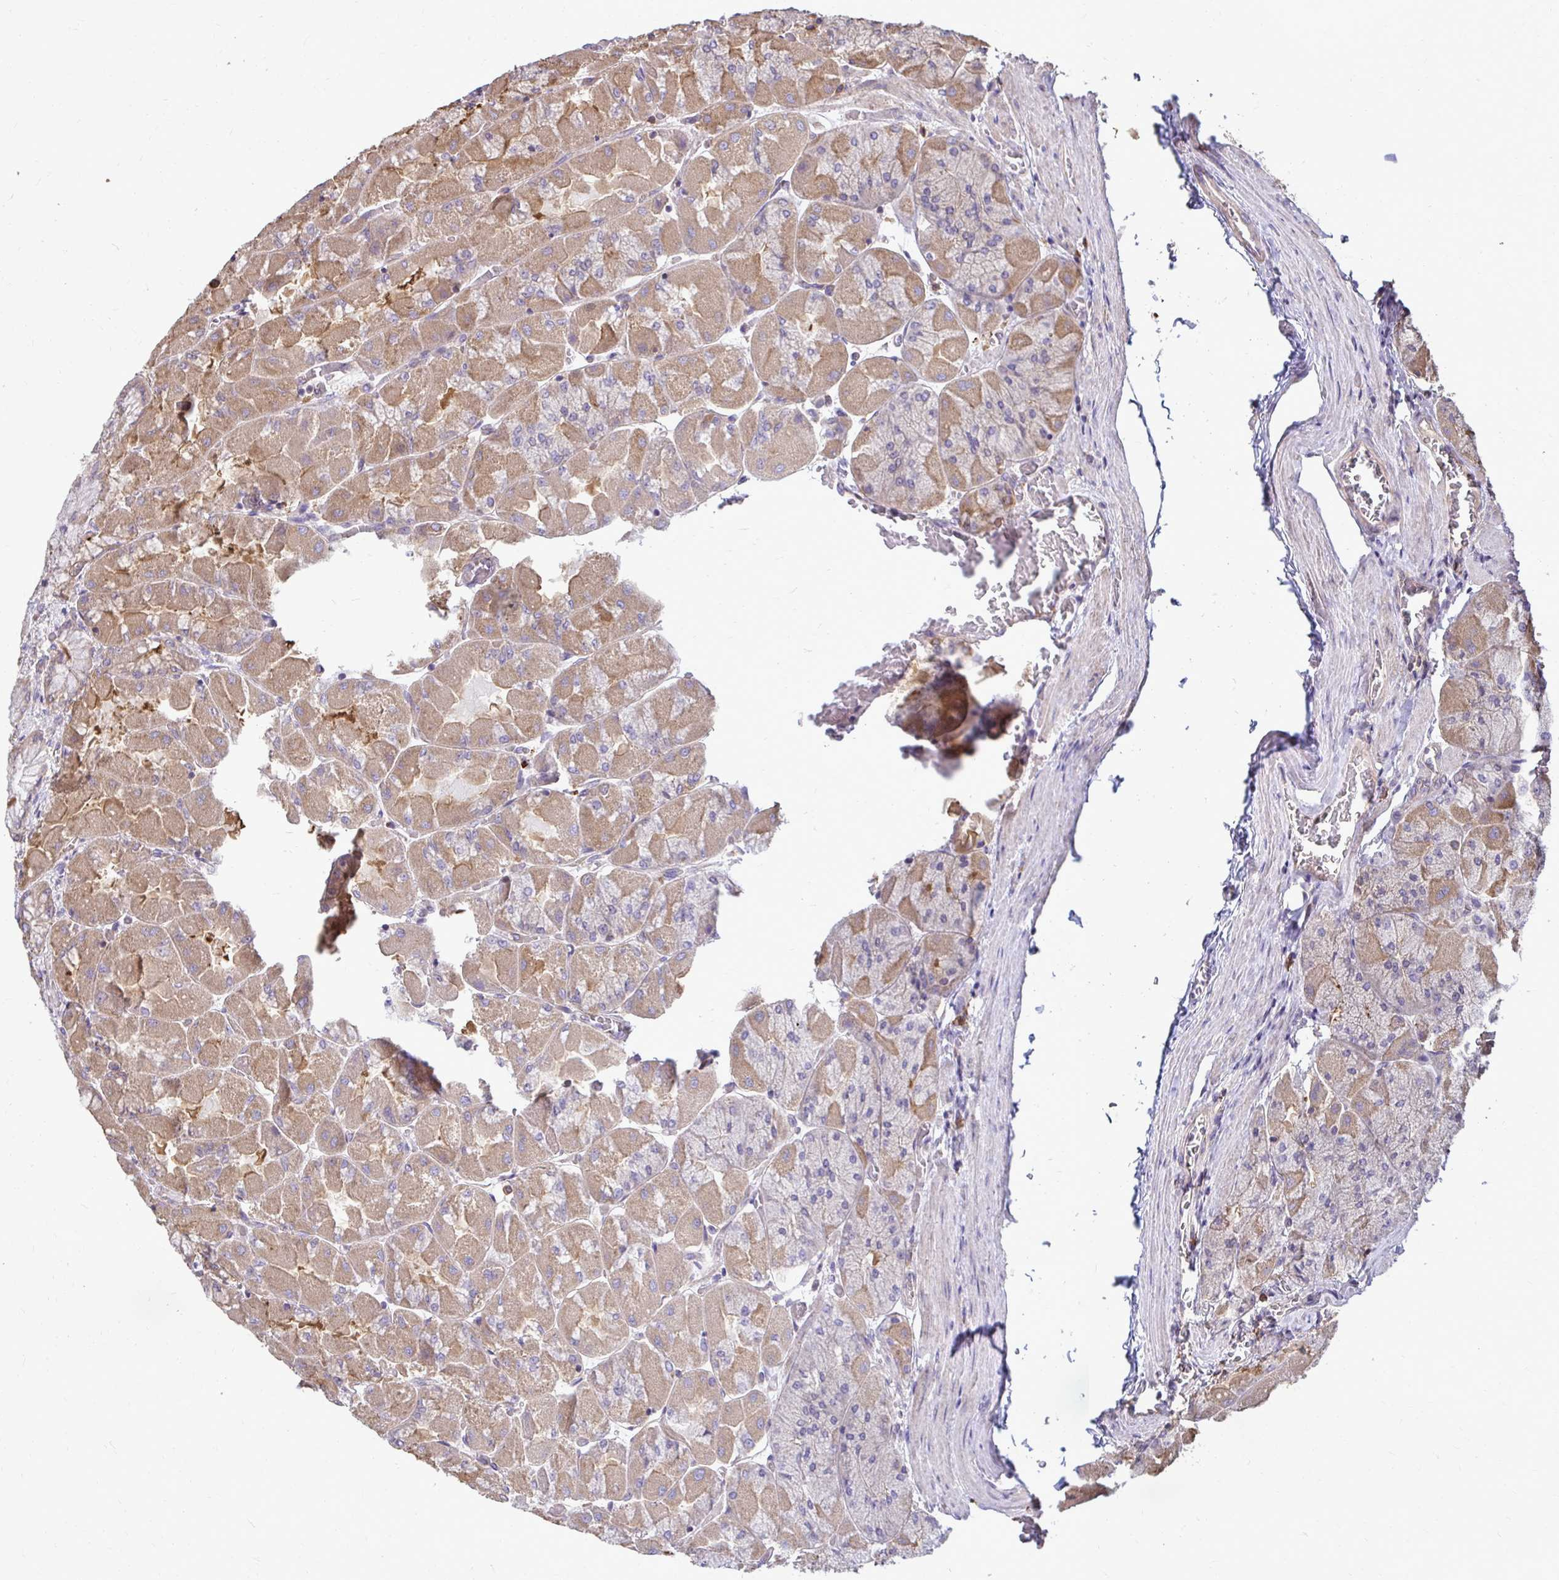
{"staining": {"intensity": "moderate", "quantity": ">75%", "location": "cytoplasmic/membranous"}, "tissue": "stomach", "cell_type": "Glandular cells", "image_type": "normal", "snomed": [{"axis": "morphology", "description": "Normal tissue, NOS"}, {"axis": "topography", "description": "Stomach"}], "caption": "Stomach stained with IHC shows moderate cytoplasmic/membranous expression in approximately >75% of glandular cells. The protein of interest is shown in brown color, while the nuclei are stained blue.", "gene": "FMR1", "patient": {"sex": "female", "age": 61}}